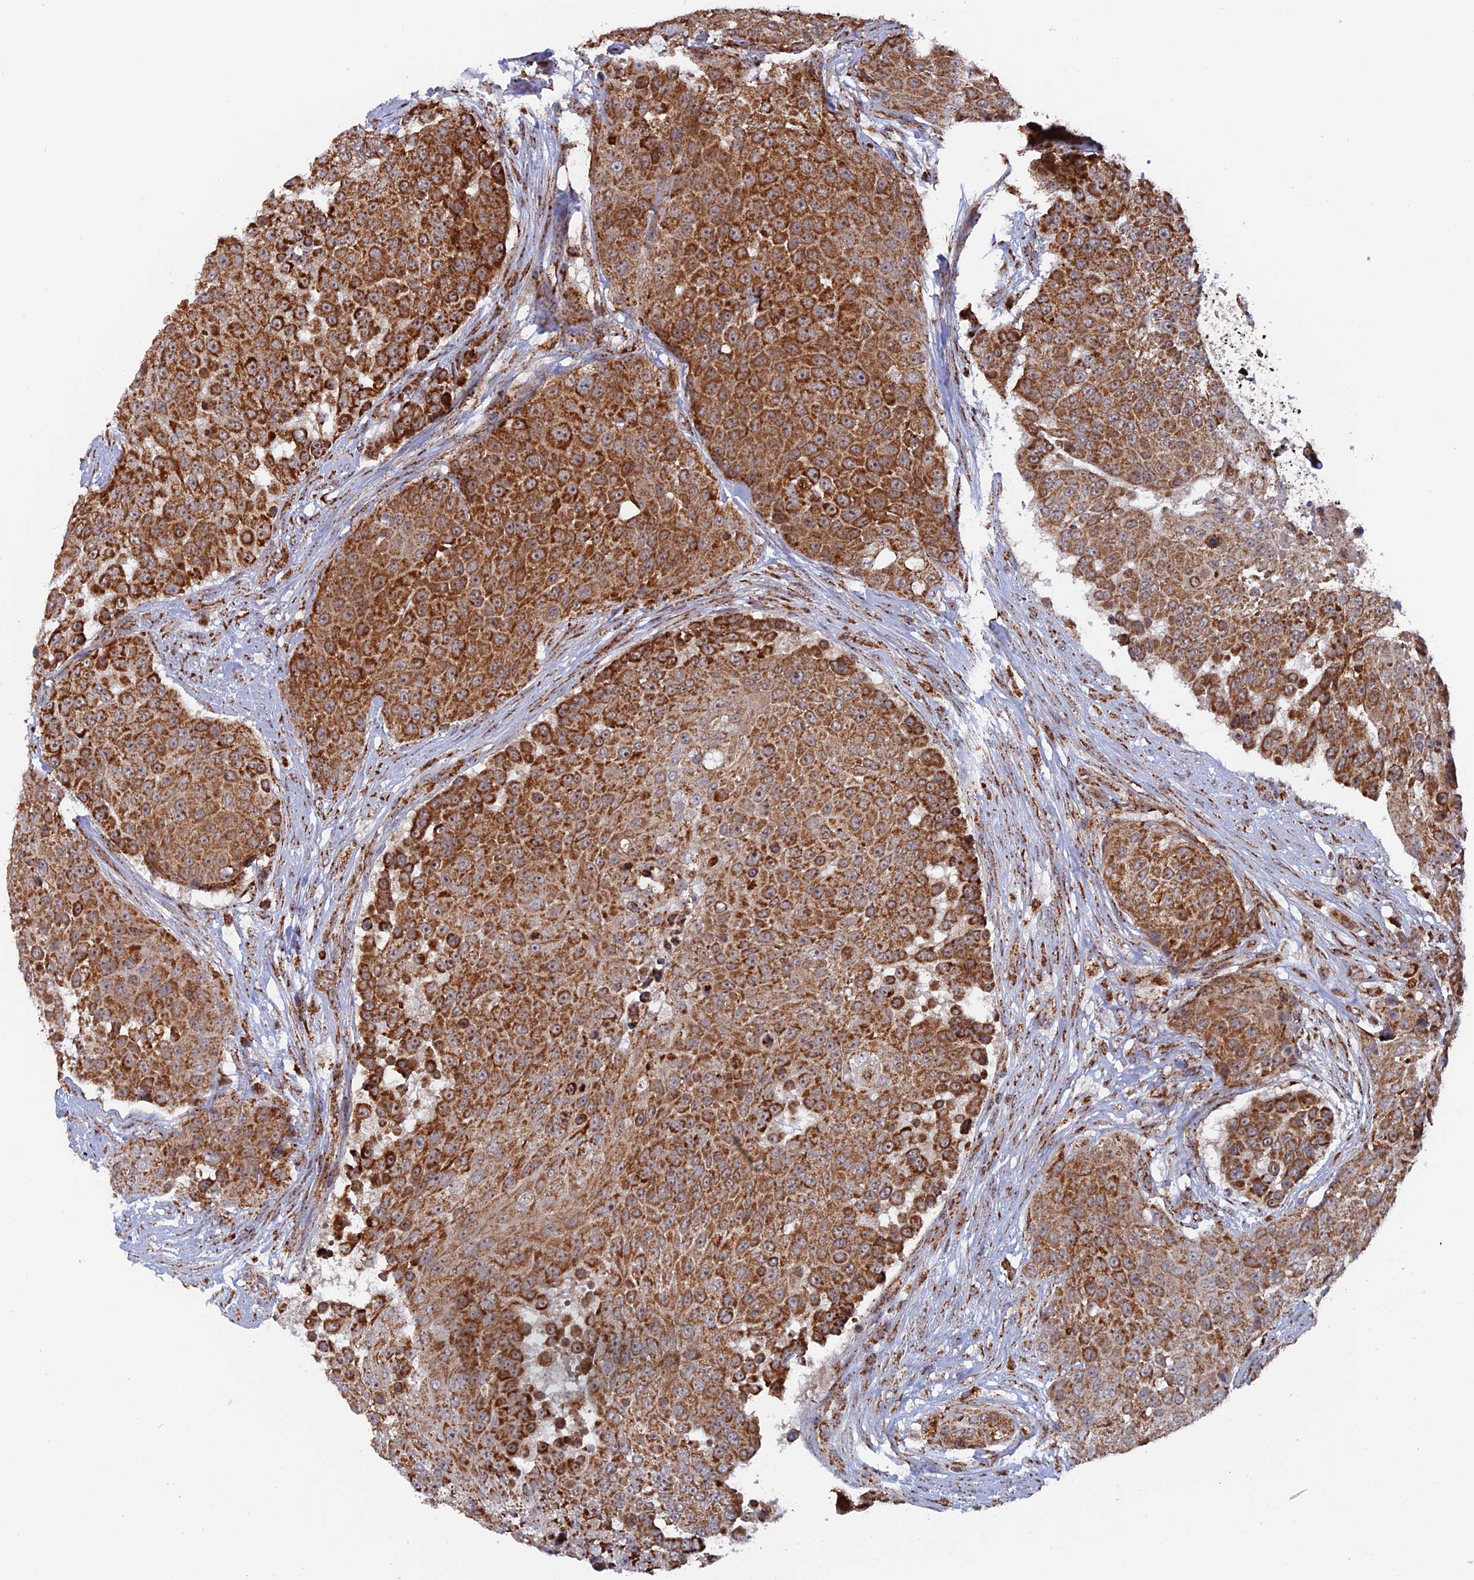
{"staining": {"intensity": "moderate", "quantity": ">75%", "location": "cytoplasmic/membranous"}, "tissue": "urothelial cancer", "cell_type": "Tumor cells", "image_type": "cancer", "snomed": [{"axis": "morphology", "description": "Urothelial carcinoma, High grade"}, {"axis": "topography", "description": "Urinary bladder"}], "caption": "Immunohistochemical staining of urothelial cancer exhibits medium levels of moderate cytoplasmic/membranous protein staining in about >75% of tumor cells.", "gene": "DTYMK", "patient": {"sex": "female", "age": 63}}